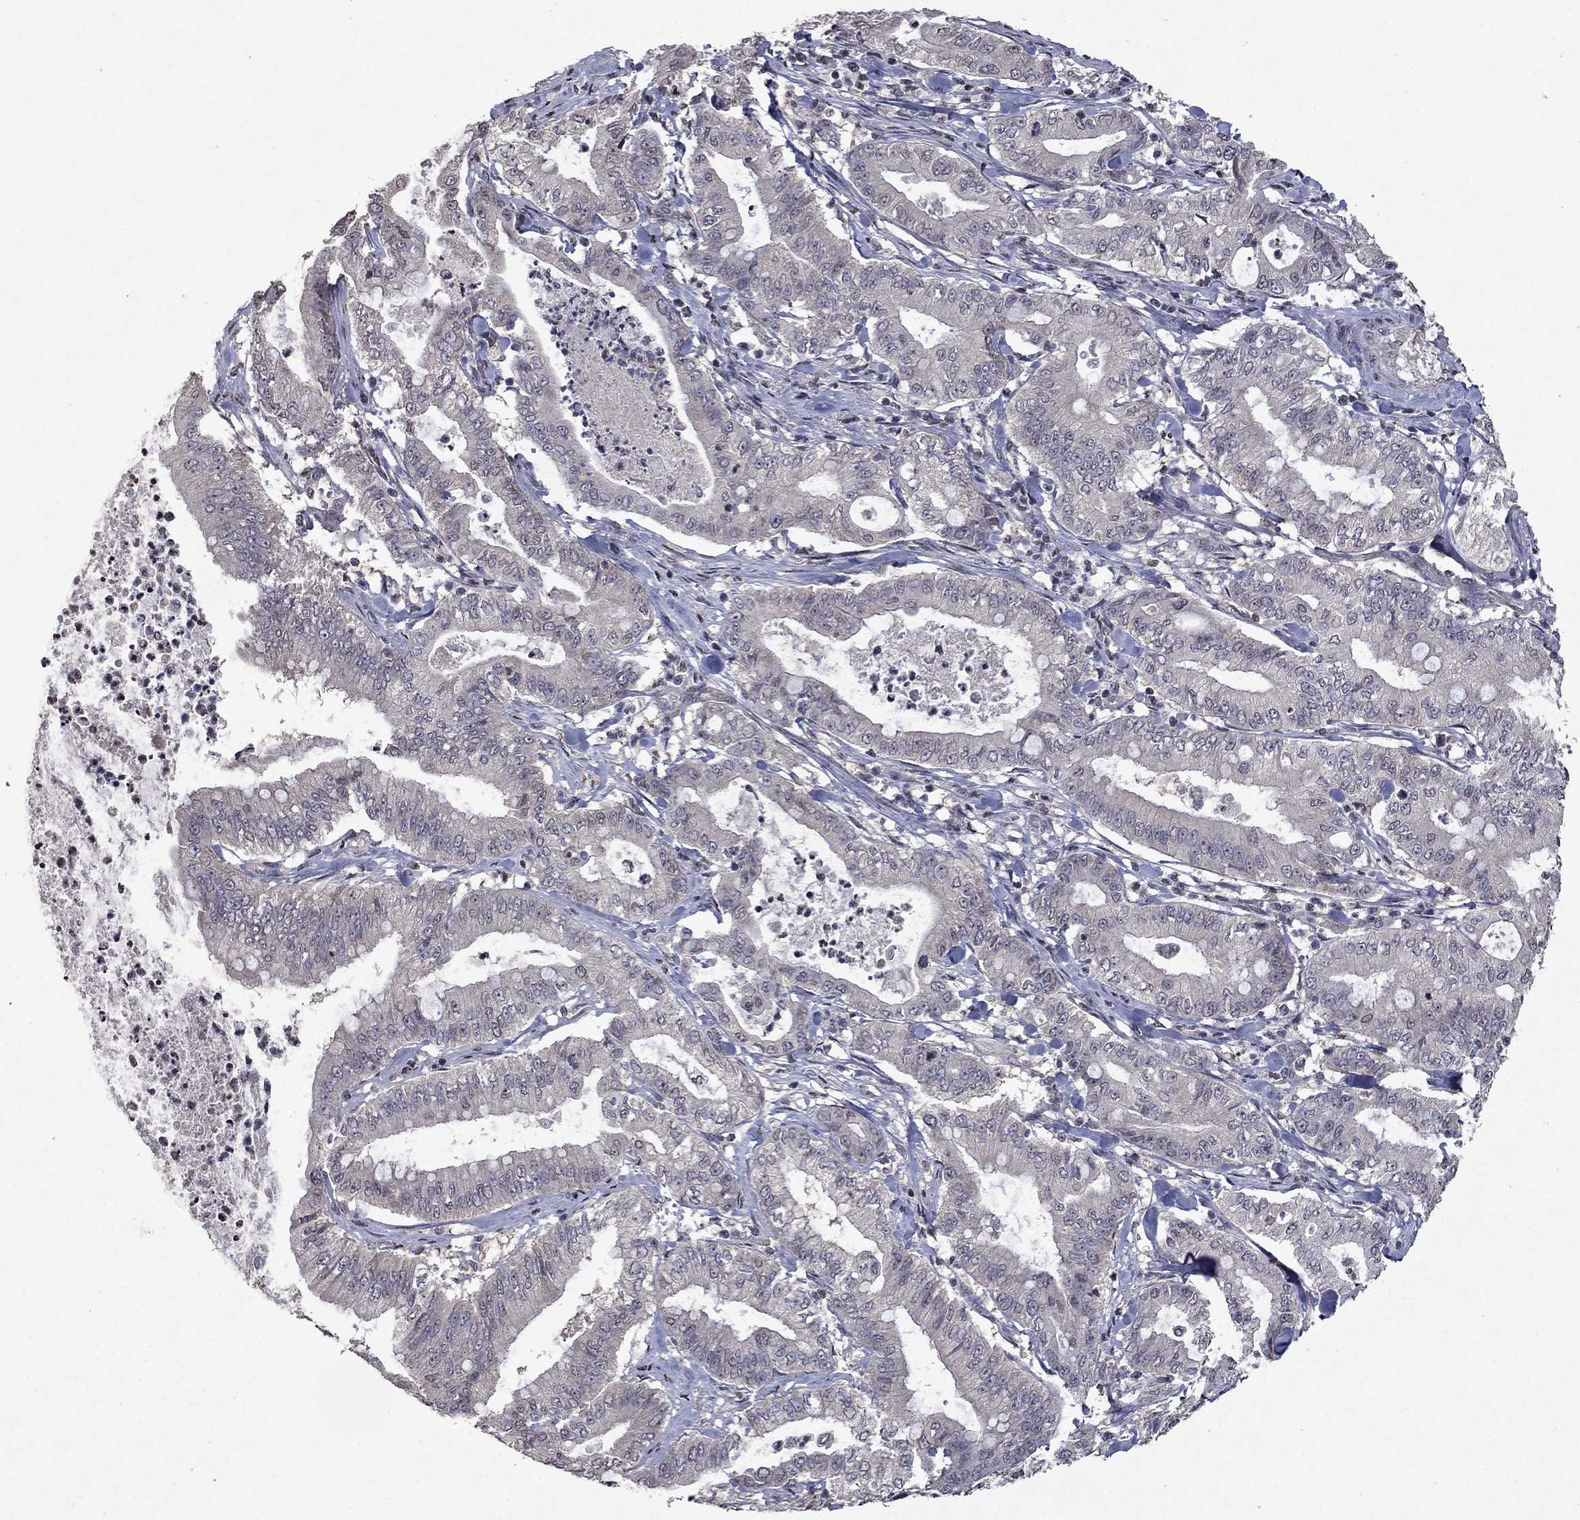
{"staining": {"intensity": "negative", "quantity": "none", "location": "none"}, "tissue": "pancreatic cancer", "cell_type": "Tumor cells", "image_type": "cancer", "snomed": [{"axis": "morphology", "description": "Adenocarcinoma, NOS"}, {"axis": "topography", "description": "Pancreas"}], "caption": "This is an immunohistochemistry (IHC) micrograph of pancreatic cancer (adenocarcinoma). There is no positivity in tumor cells.", "gene": "TTC38", "patient": {"sex": "male", "age": 71}}